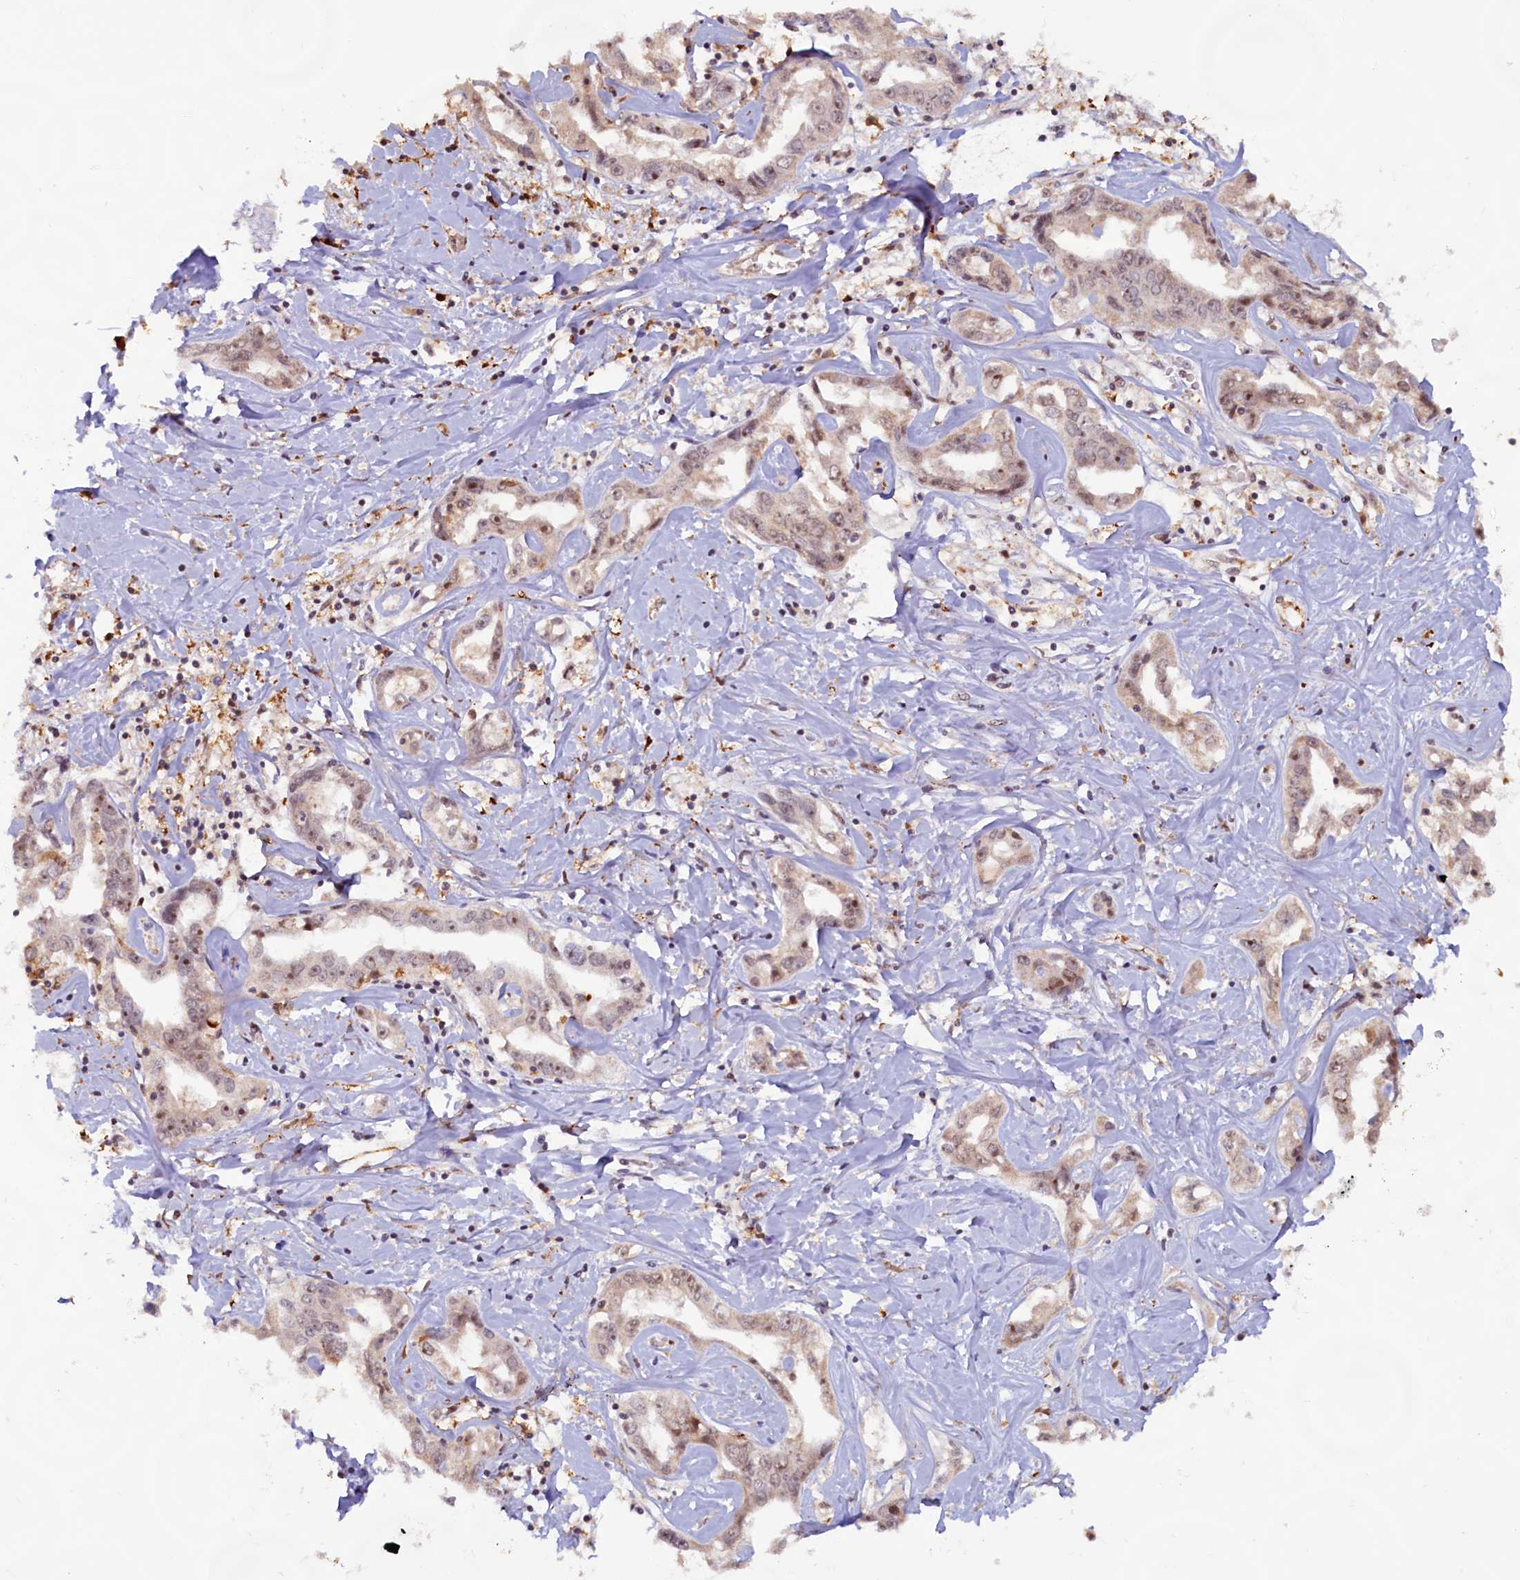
{"staining": {"intensity": "moderate", "quantity": "<25%", "location": "nuclear"}, "tissue": "liver cancer", "cell_type": "Tumor cells", "image_type": "cancer", "snomed": [{"axis": "morphology", "description": "Cholangiocarcinoma"}, {"axis": "topography", "description": "Liver"}], "caption": "Human cholangiocarcinoma (liver) stained with a brown dye exhibits moderate nuclear positive positivity in approximately <25% of tumor cells.", "gene": "C1D", "patient": {"sex": "male", "age": 59}}